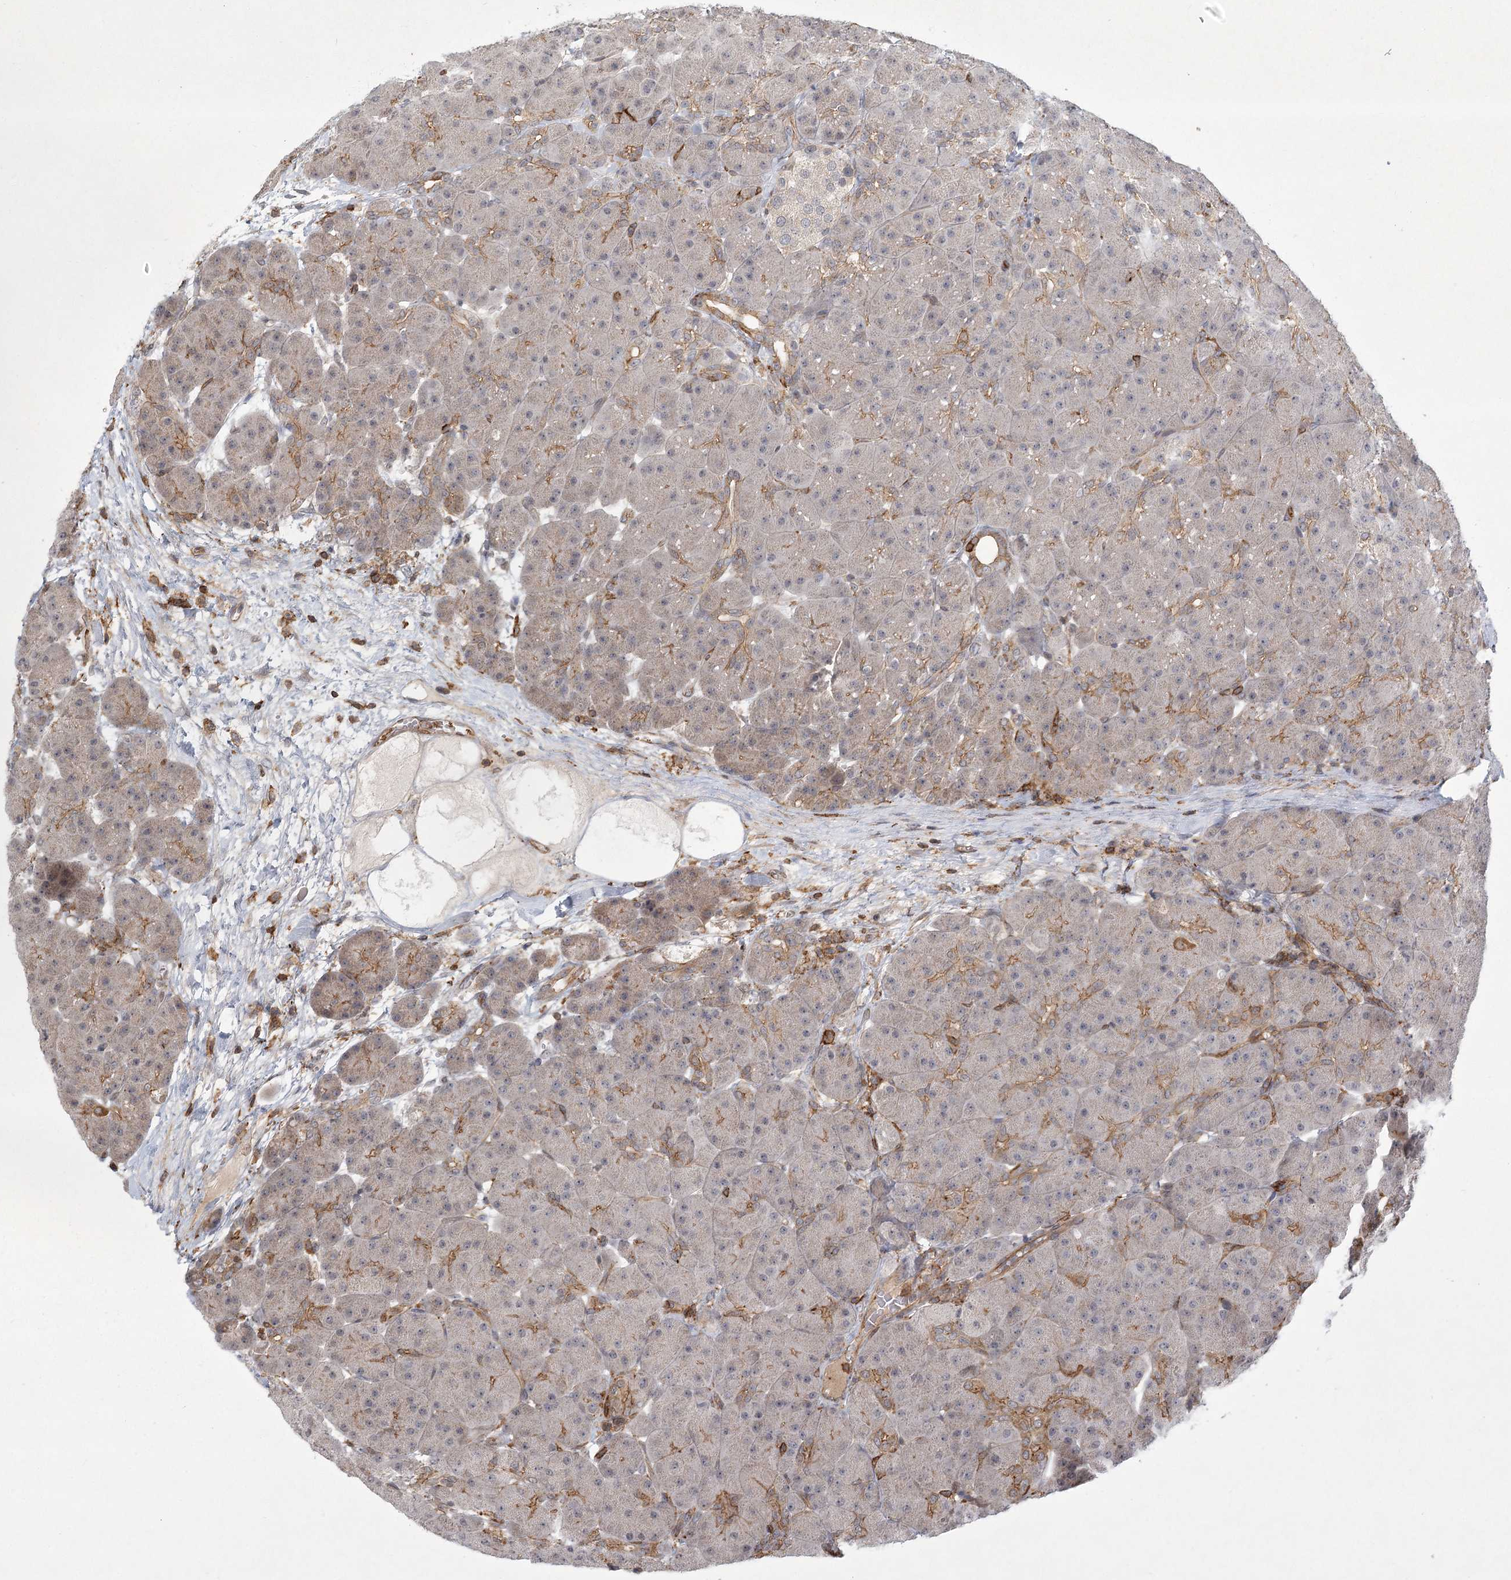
{"staining": {"intensity": "moderate", "quantity": "<25%", "location": "cytoplasmic/membranous"}, "tissue": "pancreas", "cell_type": "Exocrine glandular cells", "image_type": "normal", "snomed": [{"axis": "morphology", "description": "Normal tissue, NOS"}, {"axis": "topography", "description": "Pancreas"}], "caption": "Immunohistochemical staining of benign human pancreas displays <25% levels of moderate cytoplasmic/membranous protein staining in approximately <25% of exocrine glandular cells.", "gene": "MEPE", "patient": {"sex": "male", "age": 66}}